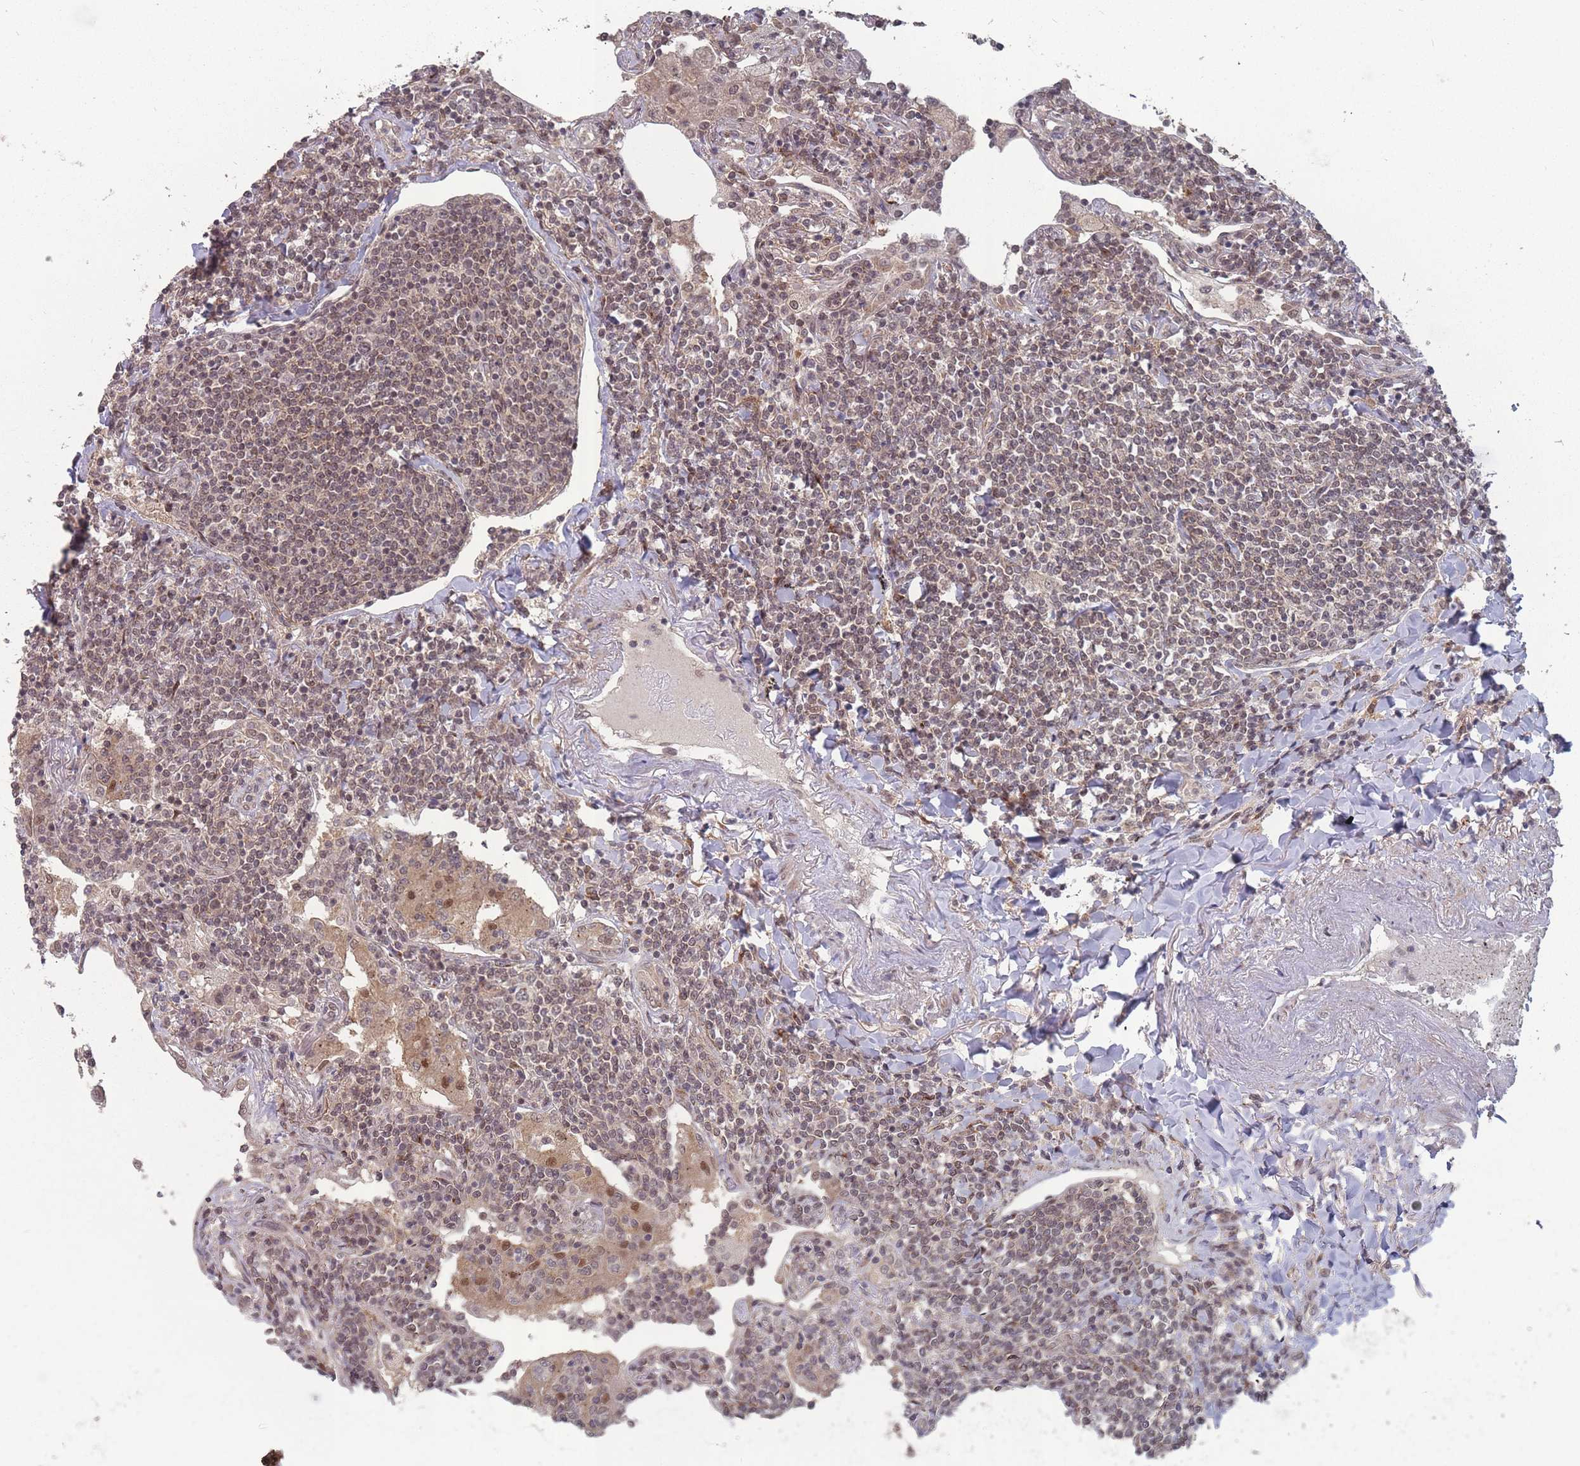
{"staining": {"intensity": "moderate", "quantity": ">75%", "location": "nuclear"}, "tissue": "lymphoma", "cell_type": "Tumor cells", "image_type": "cancer", "snomed": [{"axis": "morphology", "description": "Malignant lymphoma, non-Hodgkin's type, Low grade"}, {"axis": "topography", "description": "Lung"}], "caption": "Protein expression analysis of human lymphoma reveals moderate nuclear staining in about >75% of tumor cells.", "gene": "CNTRL", "patient": {"sex": "female", "age": 71}}